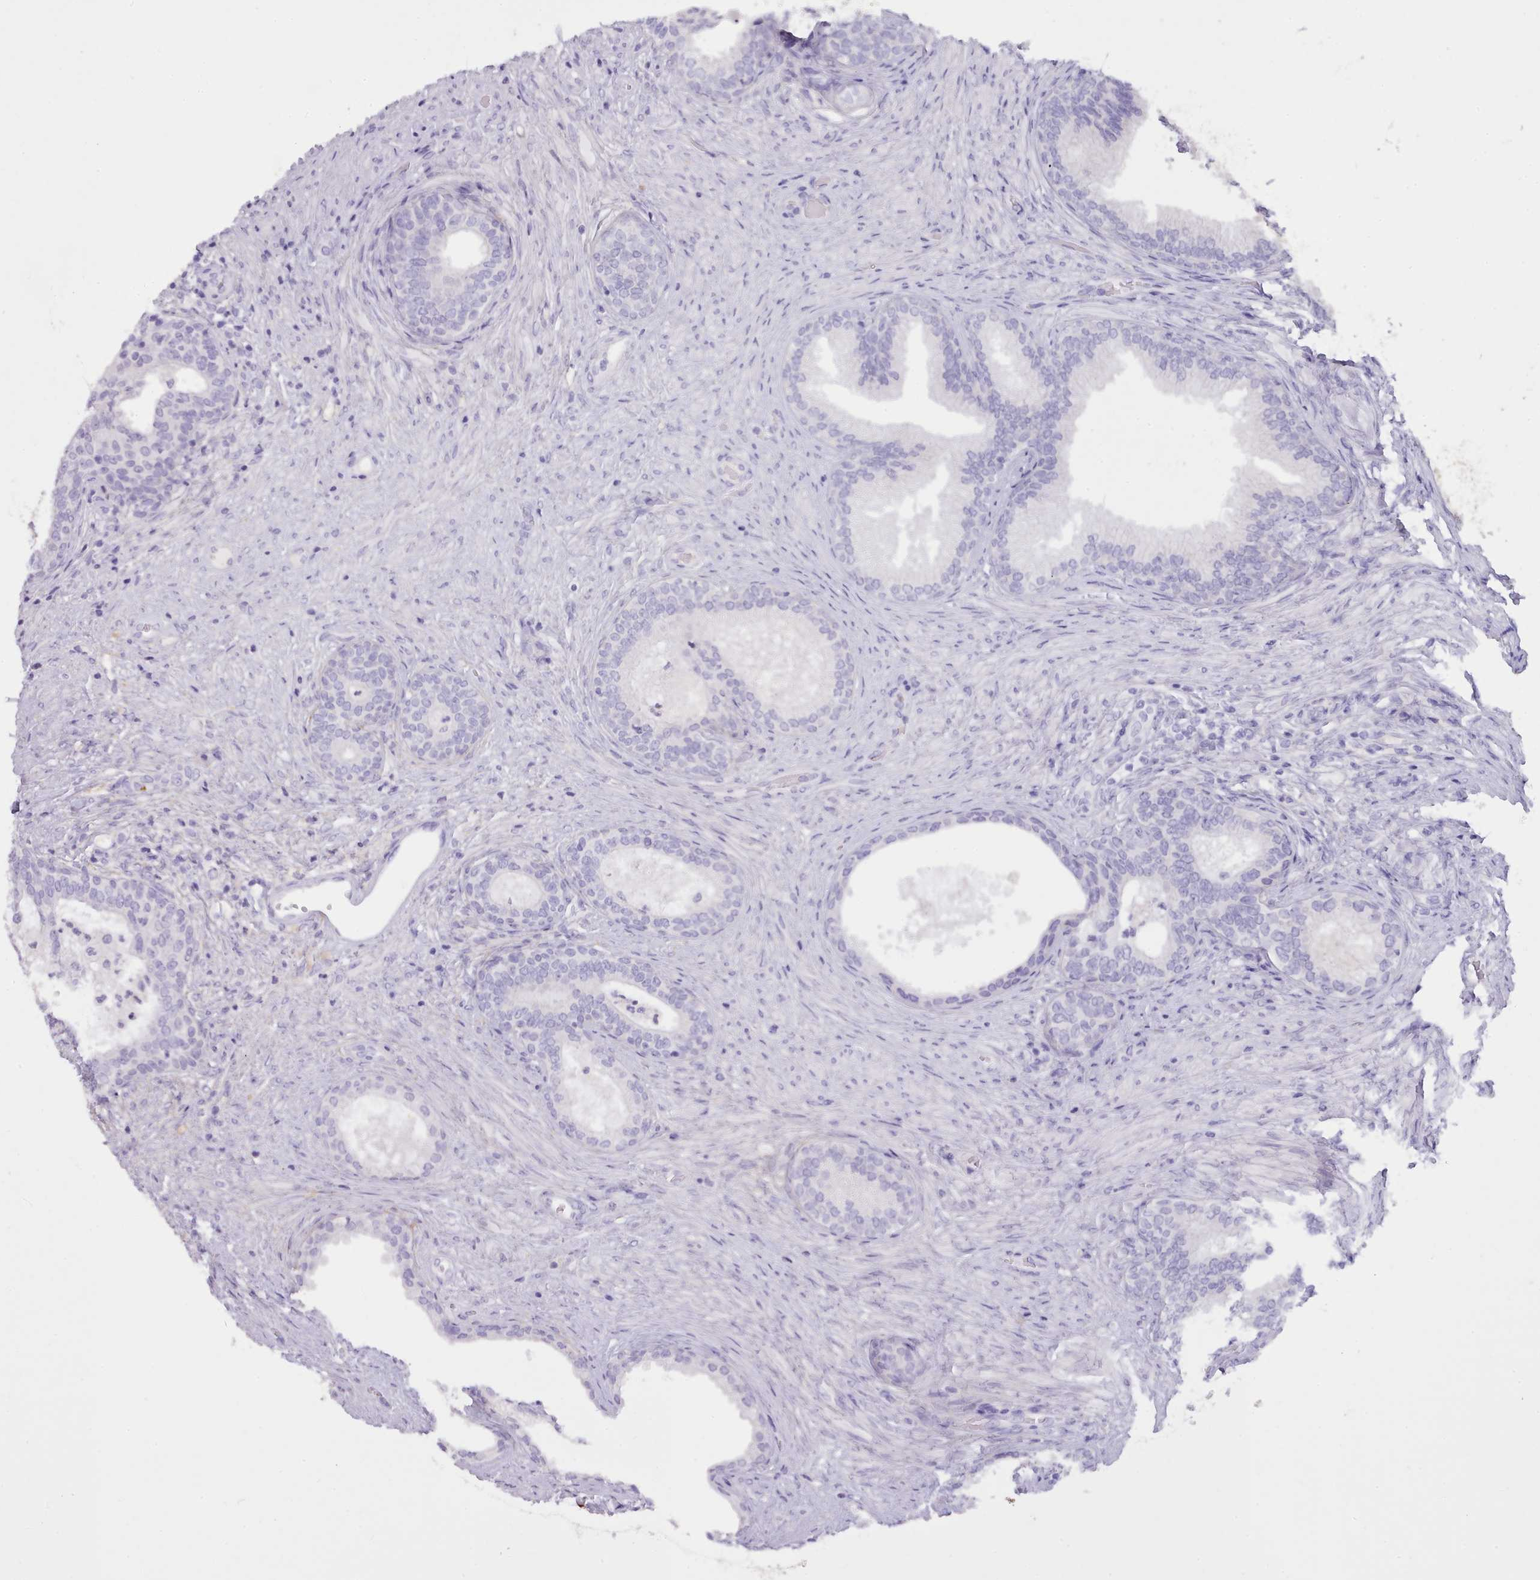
{"staining": {"intensity": "negative", "quantity": "none", "location": "none"}, "tissue": "prostate", "cell_type": "Glandular cells", "image_type": "normal", "snomed": [{"axis": "morphology", "description": "Normal tissue, NOS"}, {"axis": "topography", "description": "Prostate"}], "caption": "High power microscopy image of an immunohistochemistry photomicrograph of unremarkable prostate, revealing no significant staining in glandular cells. Brightfield microscopy of immunohistochemistry (IHC) stained with DAB (3,3'-diaminobenzidine) (brown) and hematoxylin (blue), captured at high magnification.", "gene": "CYP2A13", "patient": {"sex": "male", "age": 76}}